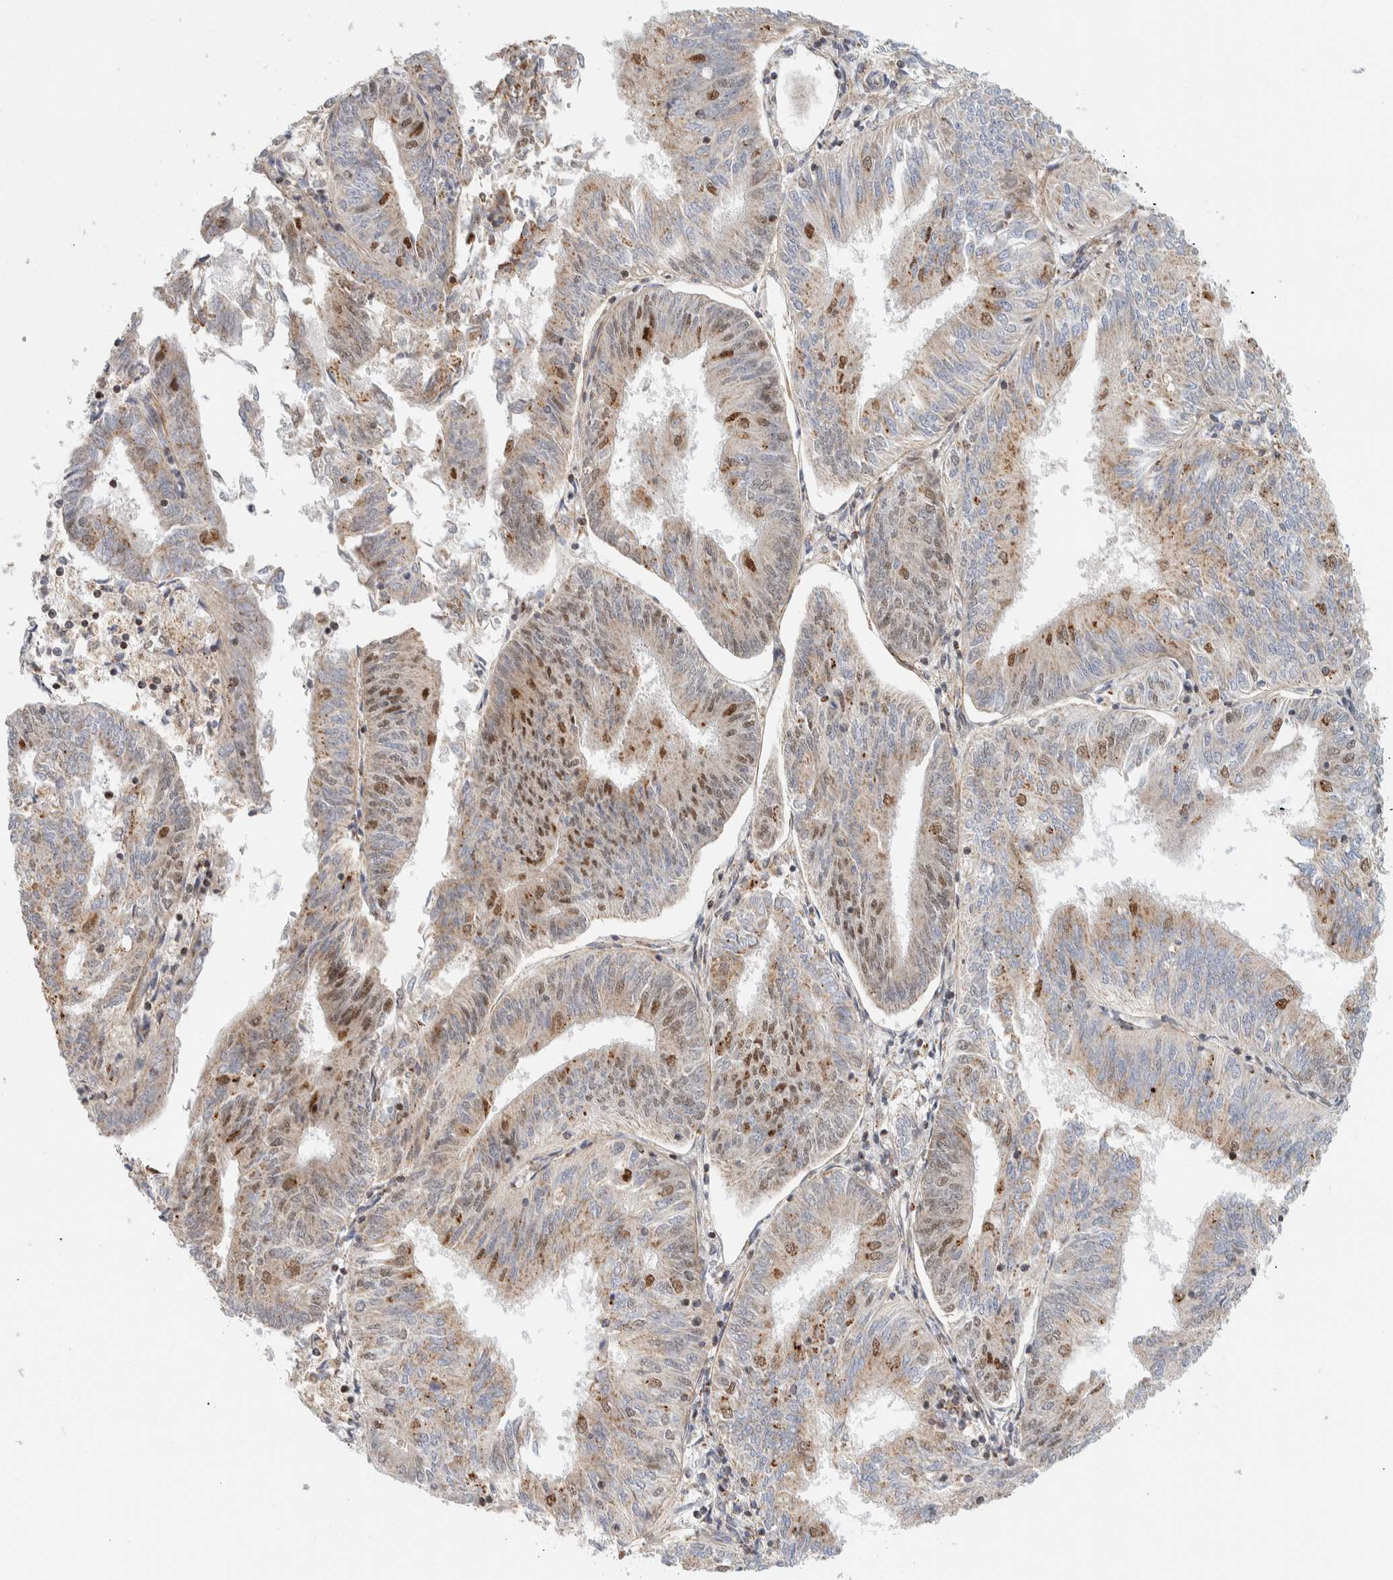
{"staining": {"intensity": "moderate", "quantity": "25%-75%", "location": "cytoplasmic/membranous,nuclear"}, "tissue": "endometrial cancer", "cell_type": "Tumor cells", "image_type": "cancer", "snomed": [{"axis": "morphology", "description": "Adenocarcinoma, NOS"}, {"axis": "topography", "description": "Endometrium"}], "caption": "This histopathology image shows endometrial cancer (adenocarcinoma) stained with immunohistochemistry (IHC) to label a protein in brown. The cytoplasmic/membranous and nuclear of tumor cells show moderate positivity for the protein. Nuclei are counter-stained blue.", "gene": "TSPAN32", "patient": {"sex": "female", "age": 58}}